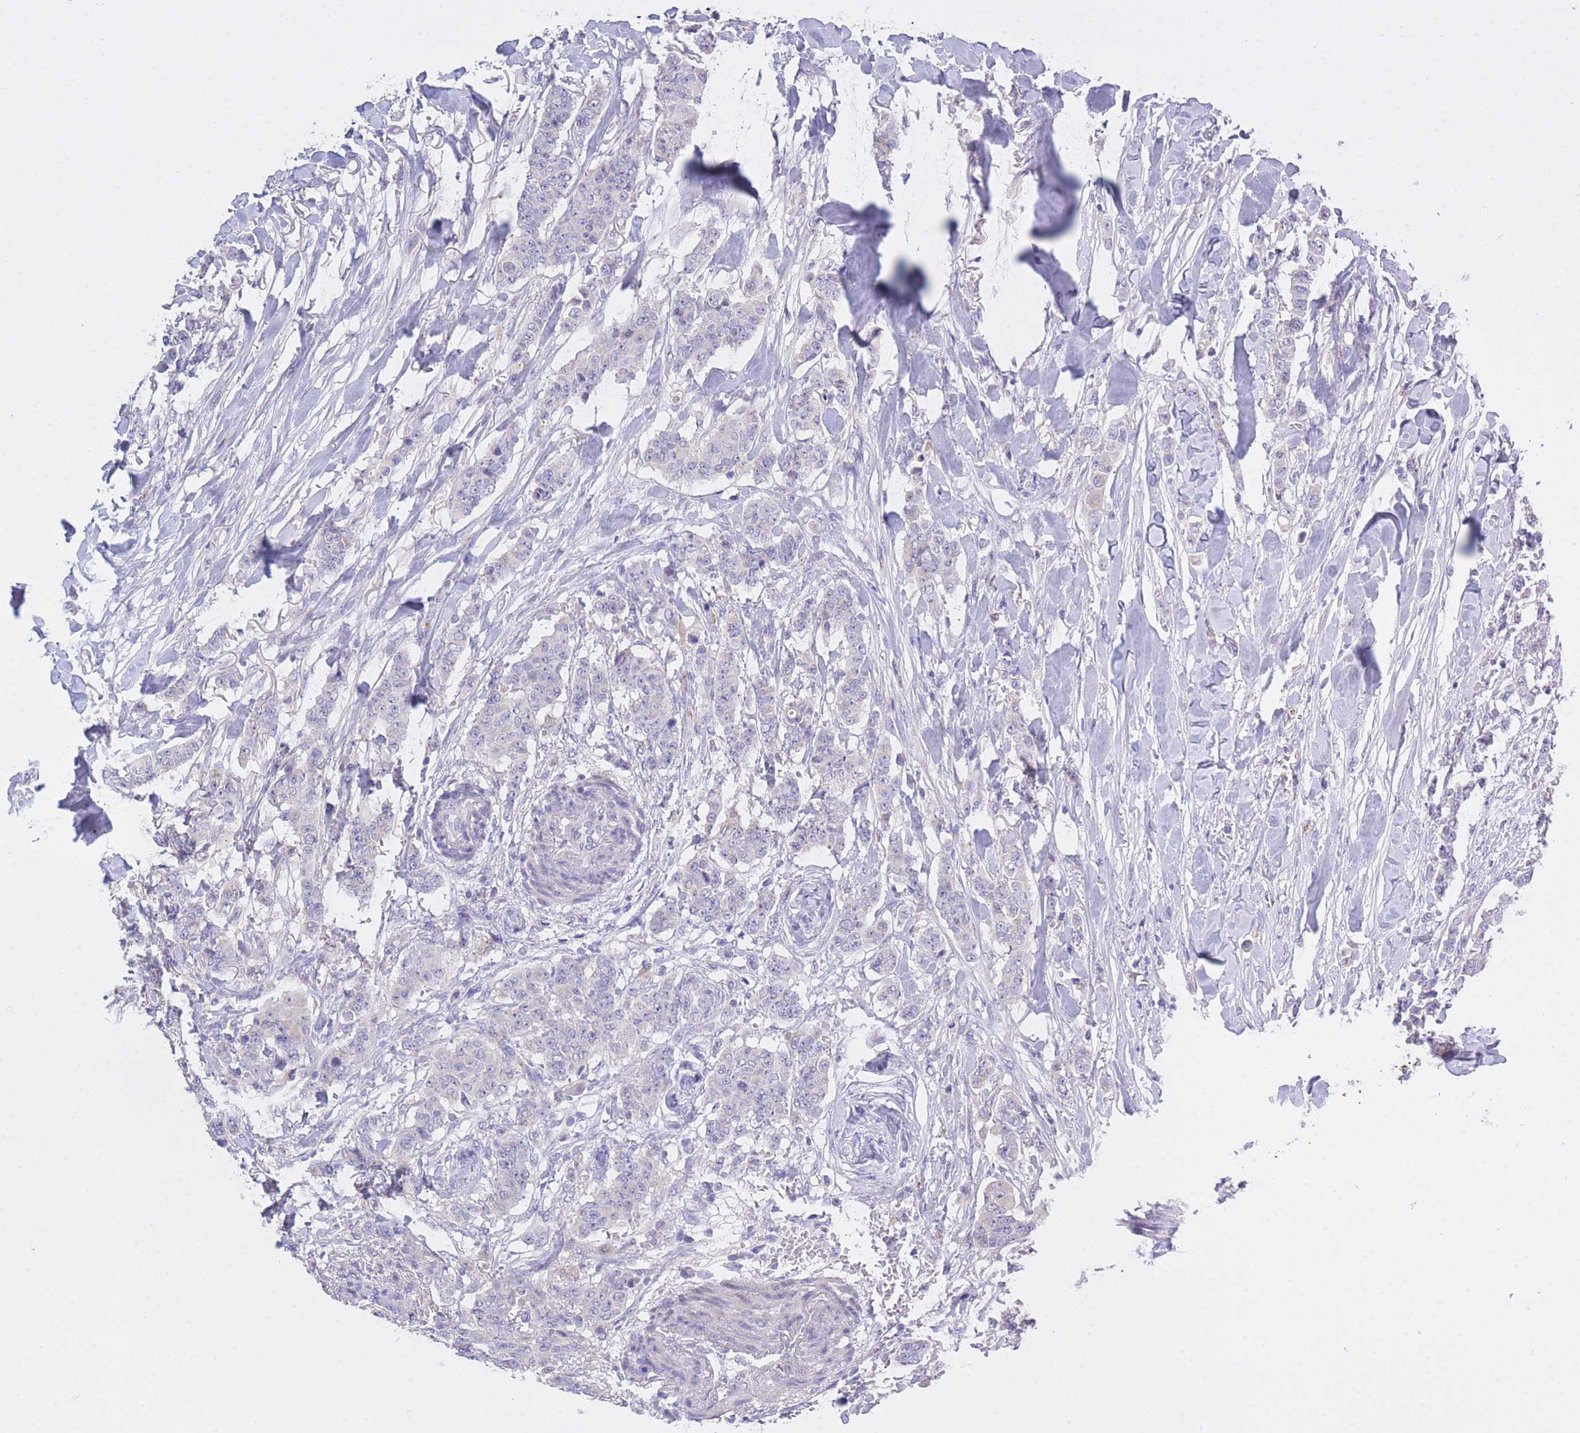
{"staining": {"intensity": "negative", "quantity": "none", "location": "none"}, "tissue": "breast cancer", "cell_type": "Tumor cells", "image_type": "cancer", "snomed": [{"axis": "morphology", "description": "Duct carcinoma"}, {"axis": "topography", "description": "Breast"}], "caption": "This histopathology image is of intraductal carcinoma (breast) stained with immunohistochemistry (IHC) to label a protein in brown with the nuclei are counter-stained blue. There is no expression in tumor cells.", "gene": "CENPM", "patient": {"sex": "female", "age": 40}}